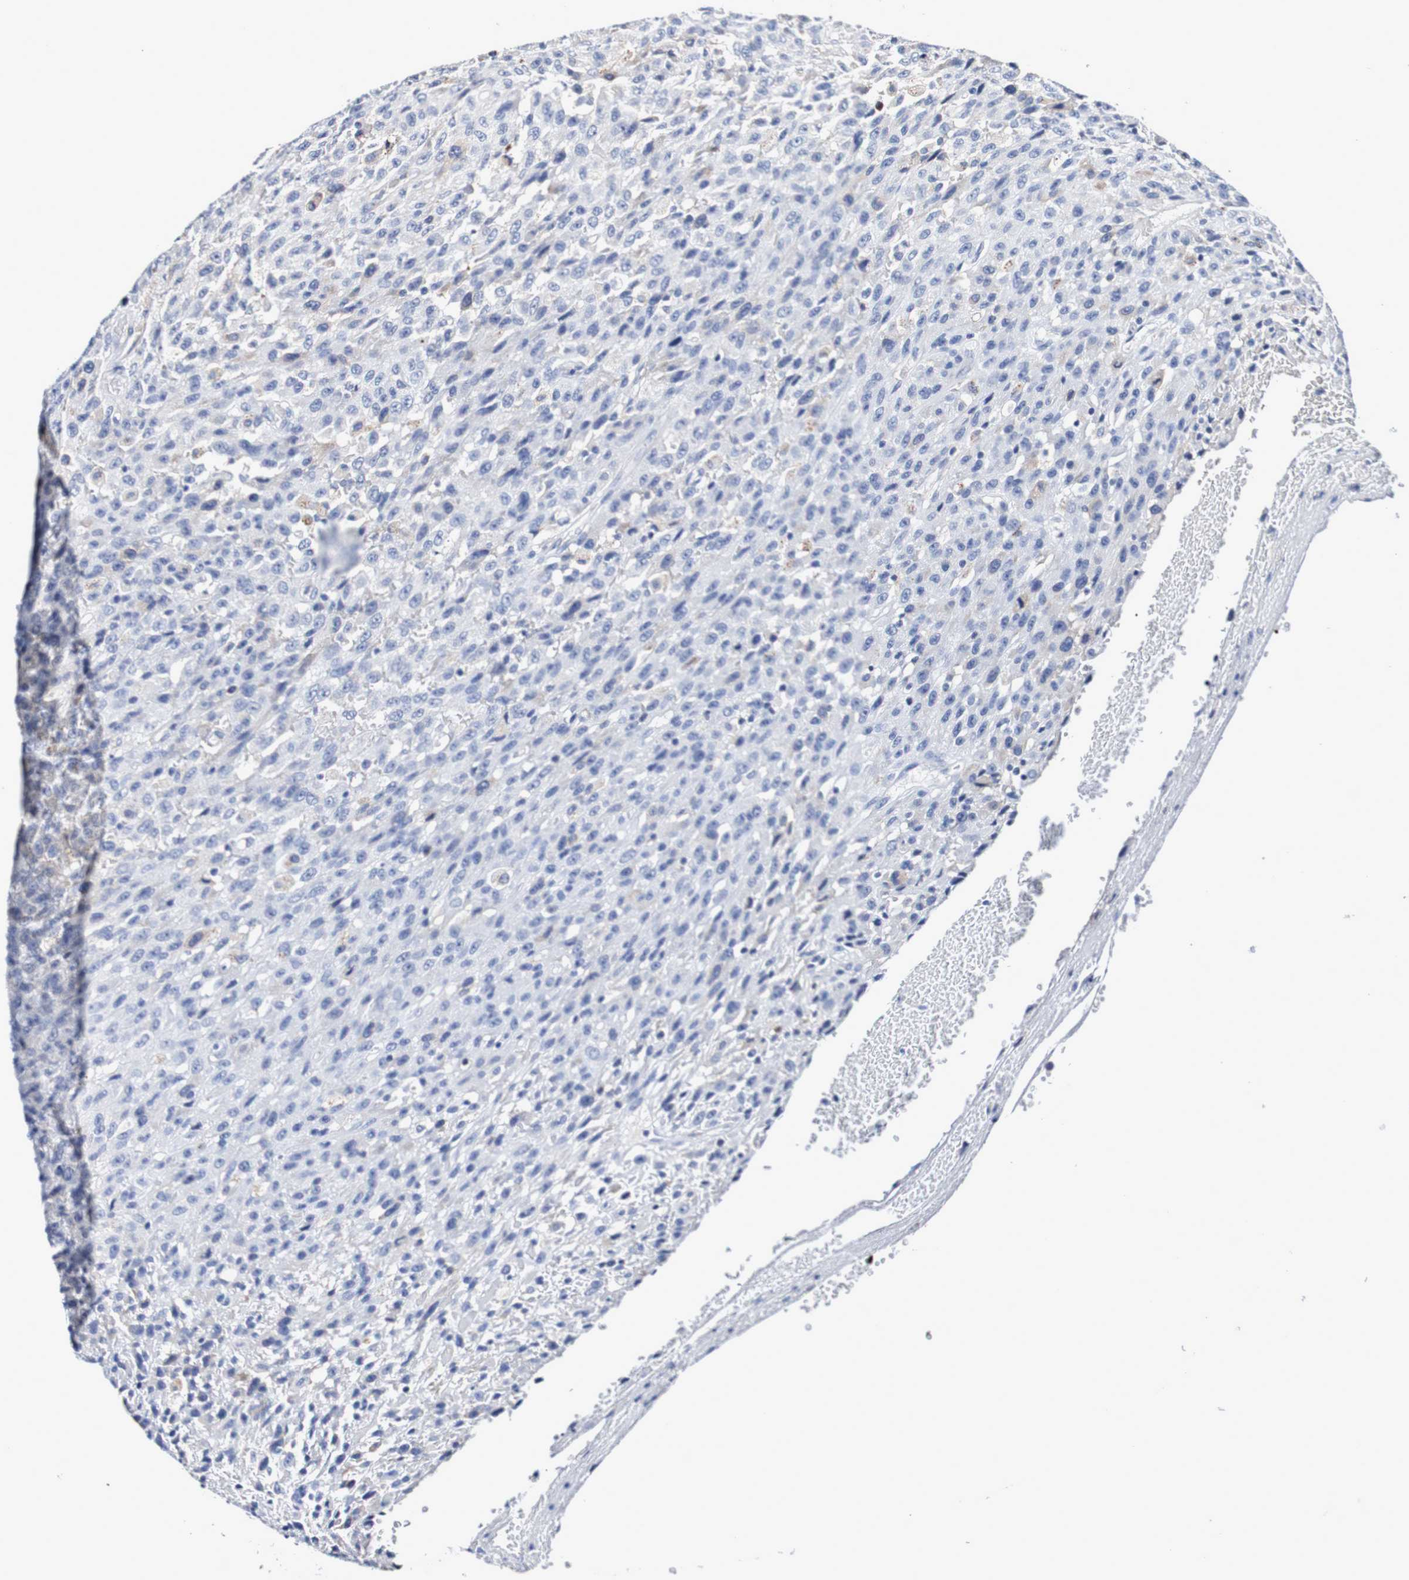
{"staining": {"intensity": "moderate", "quantity": "<25%", "location": "cytoplasmic/membranous"}, "tissue": "urothelial cancer", "cell_type": "Tumor cells", "image_type": "cancer", "snomed": [{"axis": "morphology", "description": "Urothelial carcinoma, High grade"}, {"axis": "topography", "description": "Urinary bladder"}], "caption": "Brown immunohistochemical staining in urothelial cancer reveals moderate cytoplasmic/membranous positivity in about <25% of tumor cells.", "gene": "ACVR1C", "patient": {"sex": "male", "age": 66}}